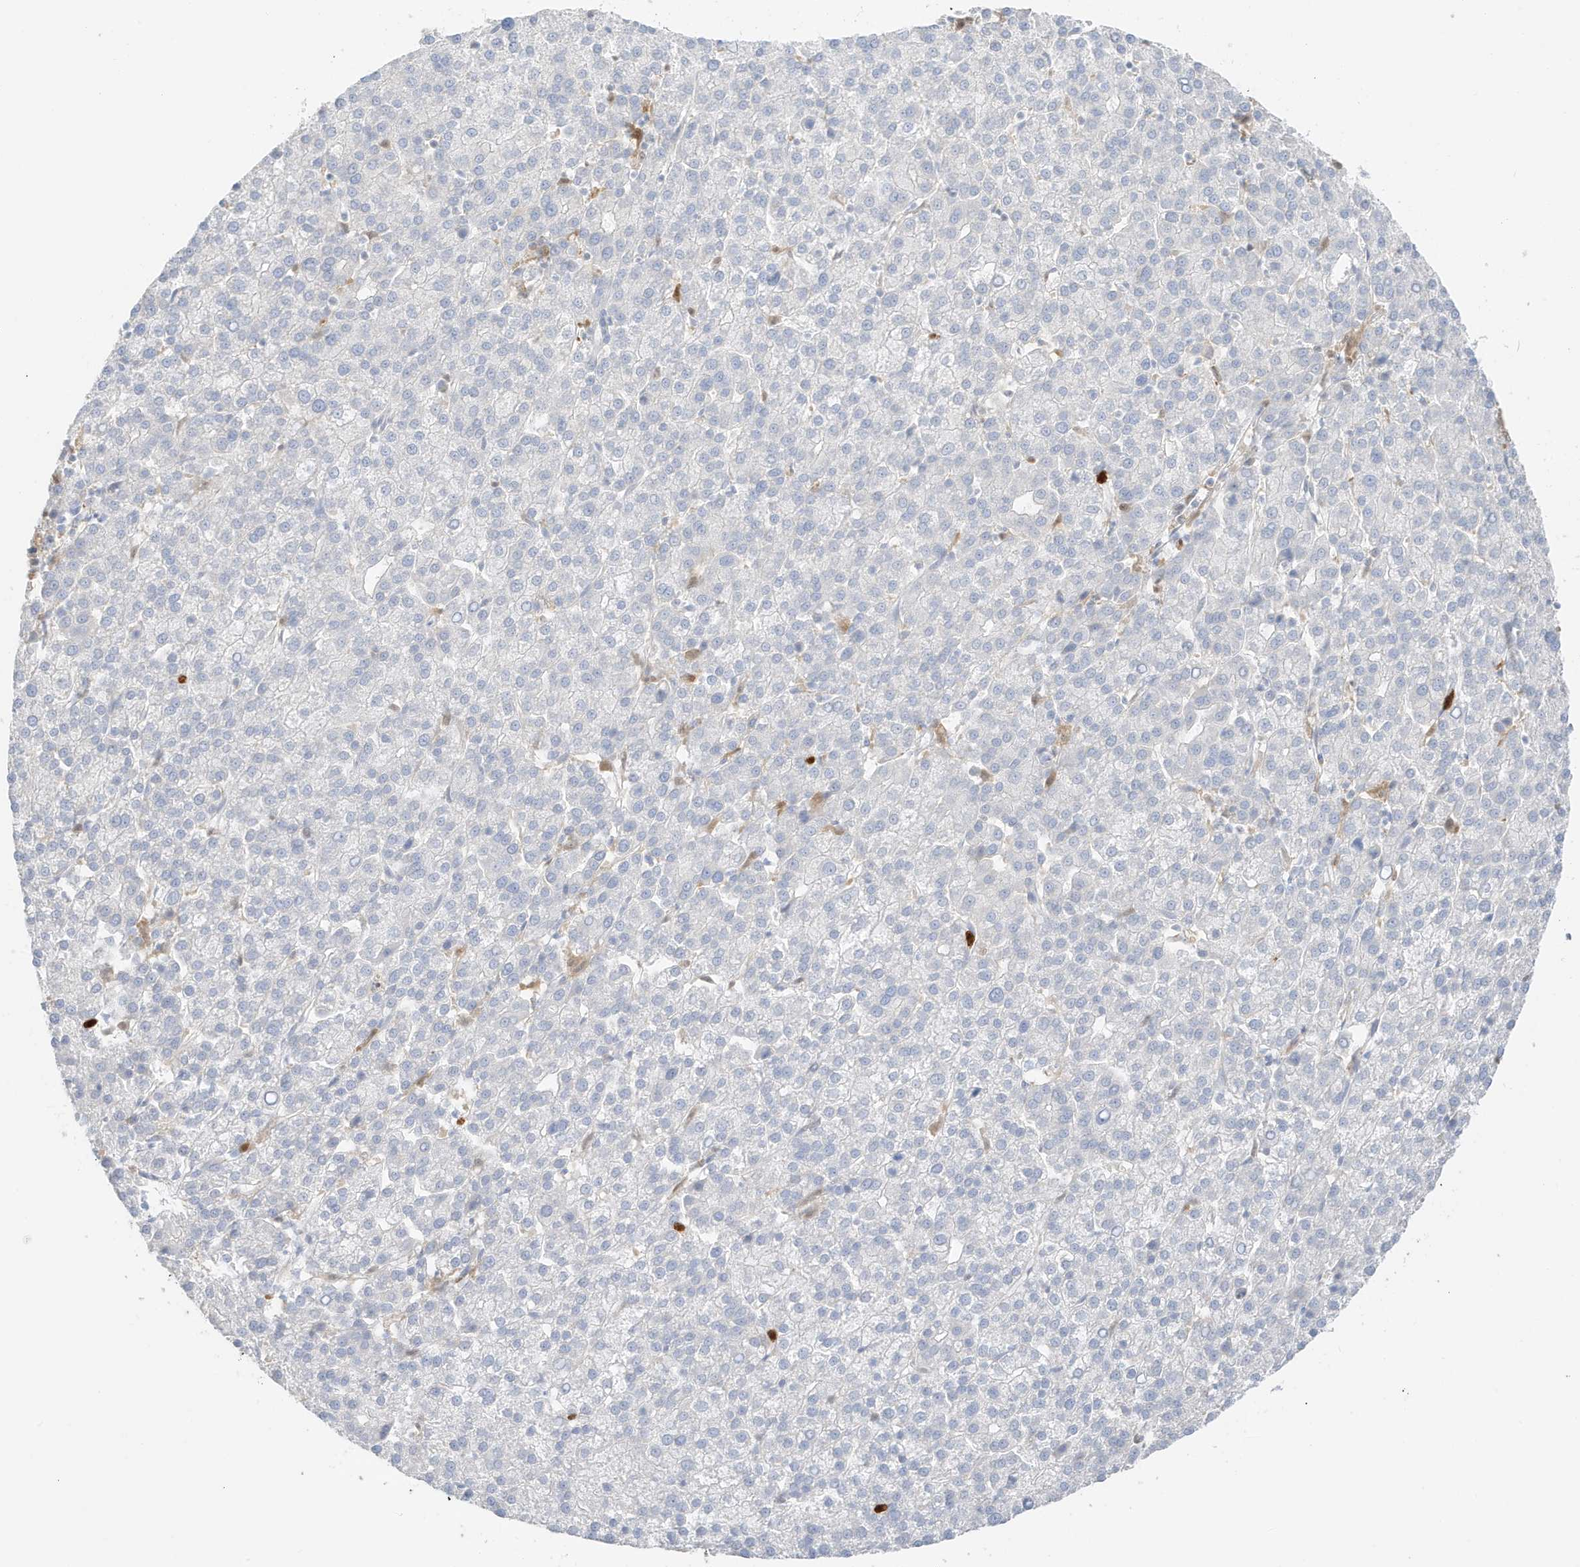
{"staining": {"intensity": "negative", "quantity": "none", "location": "none"}, "tissue": "liver cancer", "cell_type": "Tumor cells", "image_type": "cancer", "snomed": [{"axis": "morphology", "description": "Carcinoma, Hepatocellular, NOS"}, {"axis": "topography", "description": "Liver"}], "caption": "Protein analysis of liver cancer (hepatocellular carcinoma) displays no significant positivity in tumor cells. (DAB immunohistochemistry with hematoxylin counter stain).", "gene": "GCA", "patient": {"sex": "female", "age": 58}}